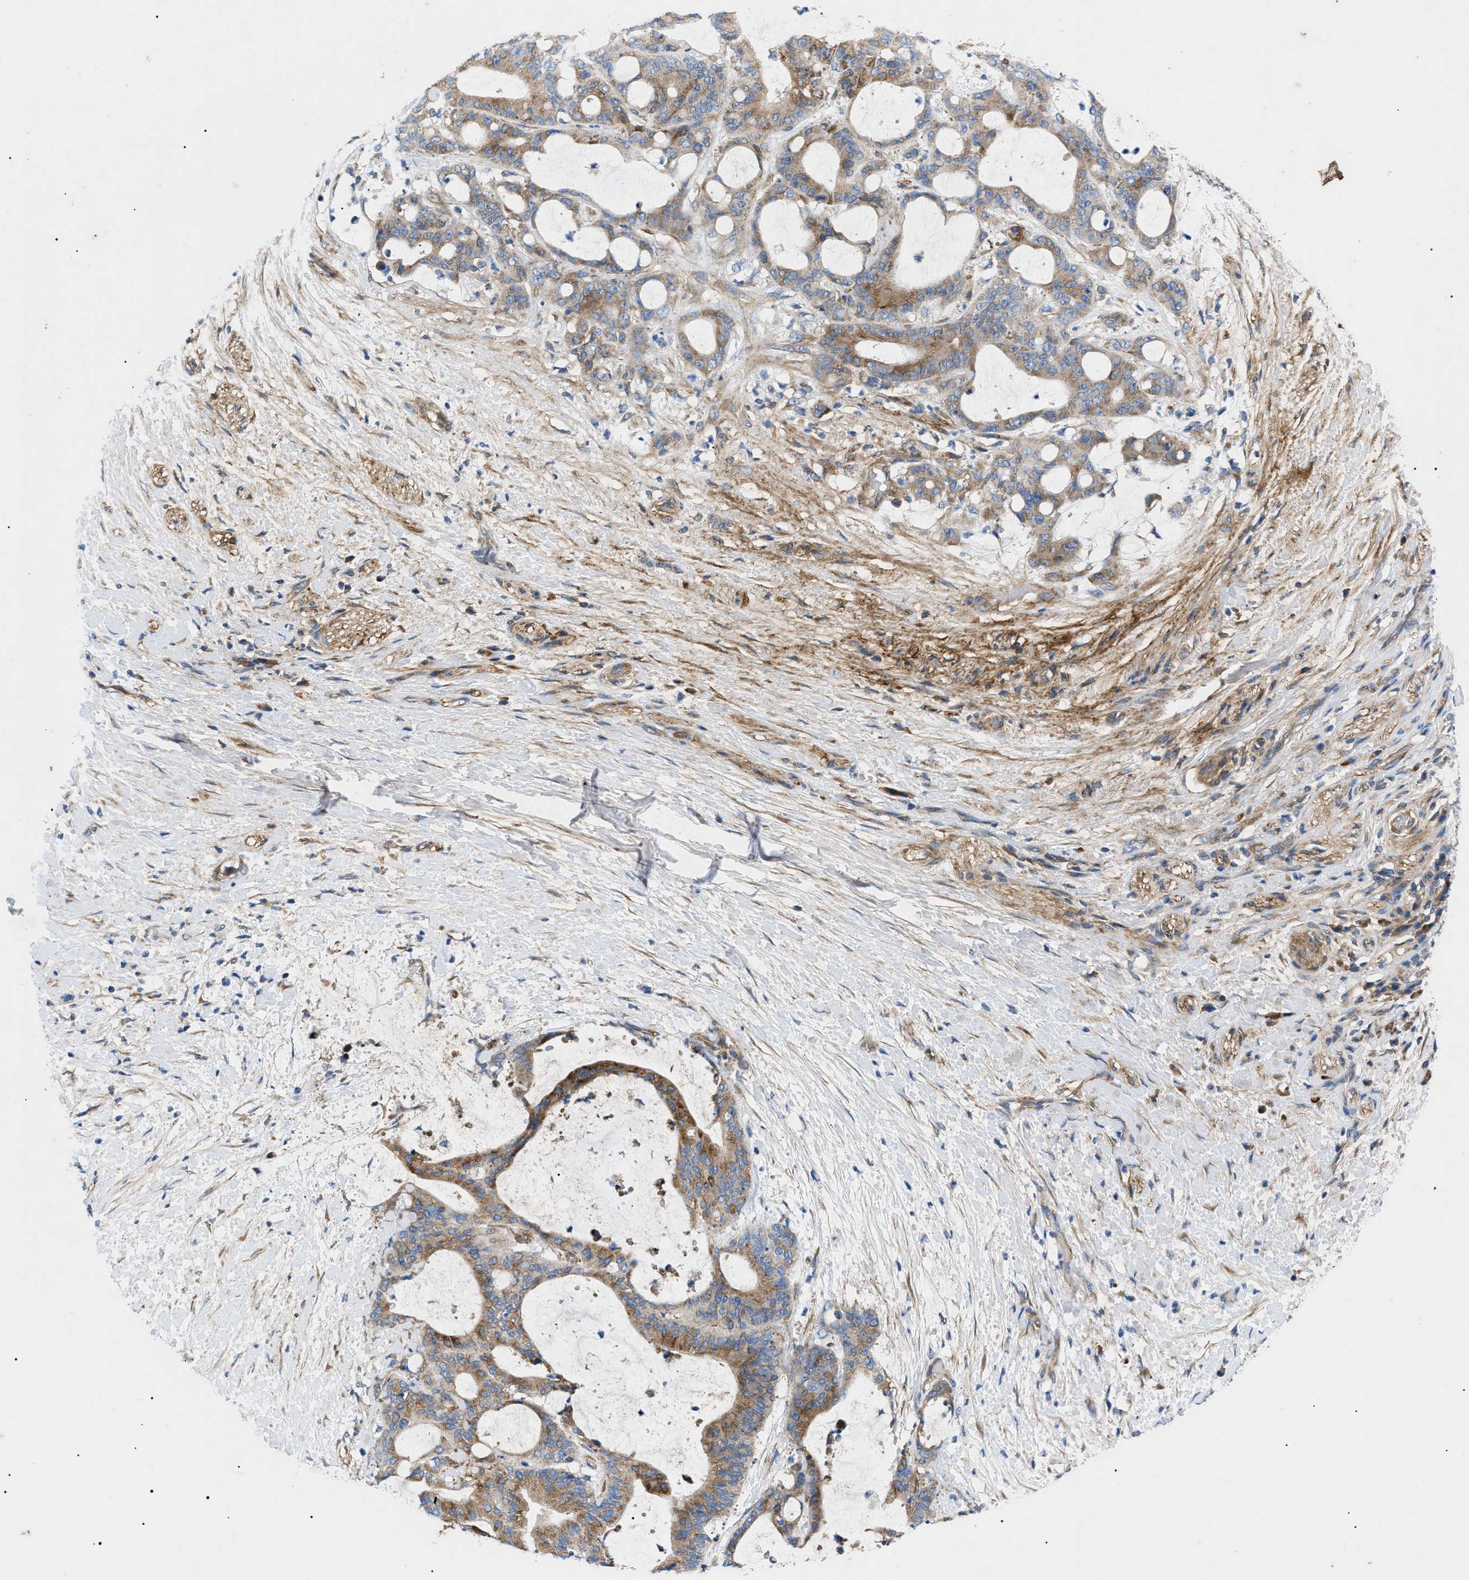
{"staining": {"intensity": "moderate", "quantity": ">75%", "location": "cytoplasmic/membranous"}, "tissue": "liver cancer", "cell_type": "Tumor cells", "image_type": "cancer", "snomed": [{"axis": "morphology", "description": "Cholangiocarcinoma"}, {"axis": "topography", "description": "Liver"}], "caption": "Approximately >75% of tumor cells in human cholangiocarcinoma (liver) demonstrate moderate cytoplasmic/membranous protein expression as visualized by brown immunohistochemical staining.", "gene": "HSPB8", "patient": {"sex": "female", "age": 73}}